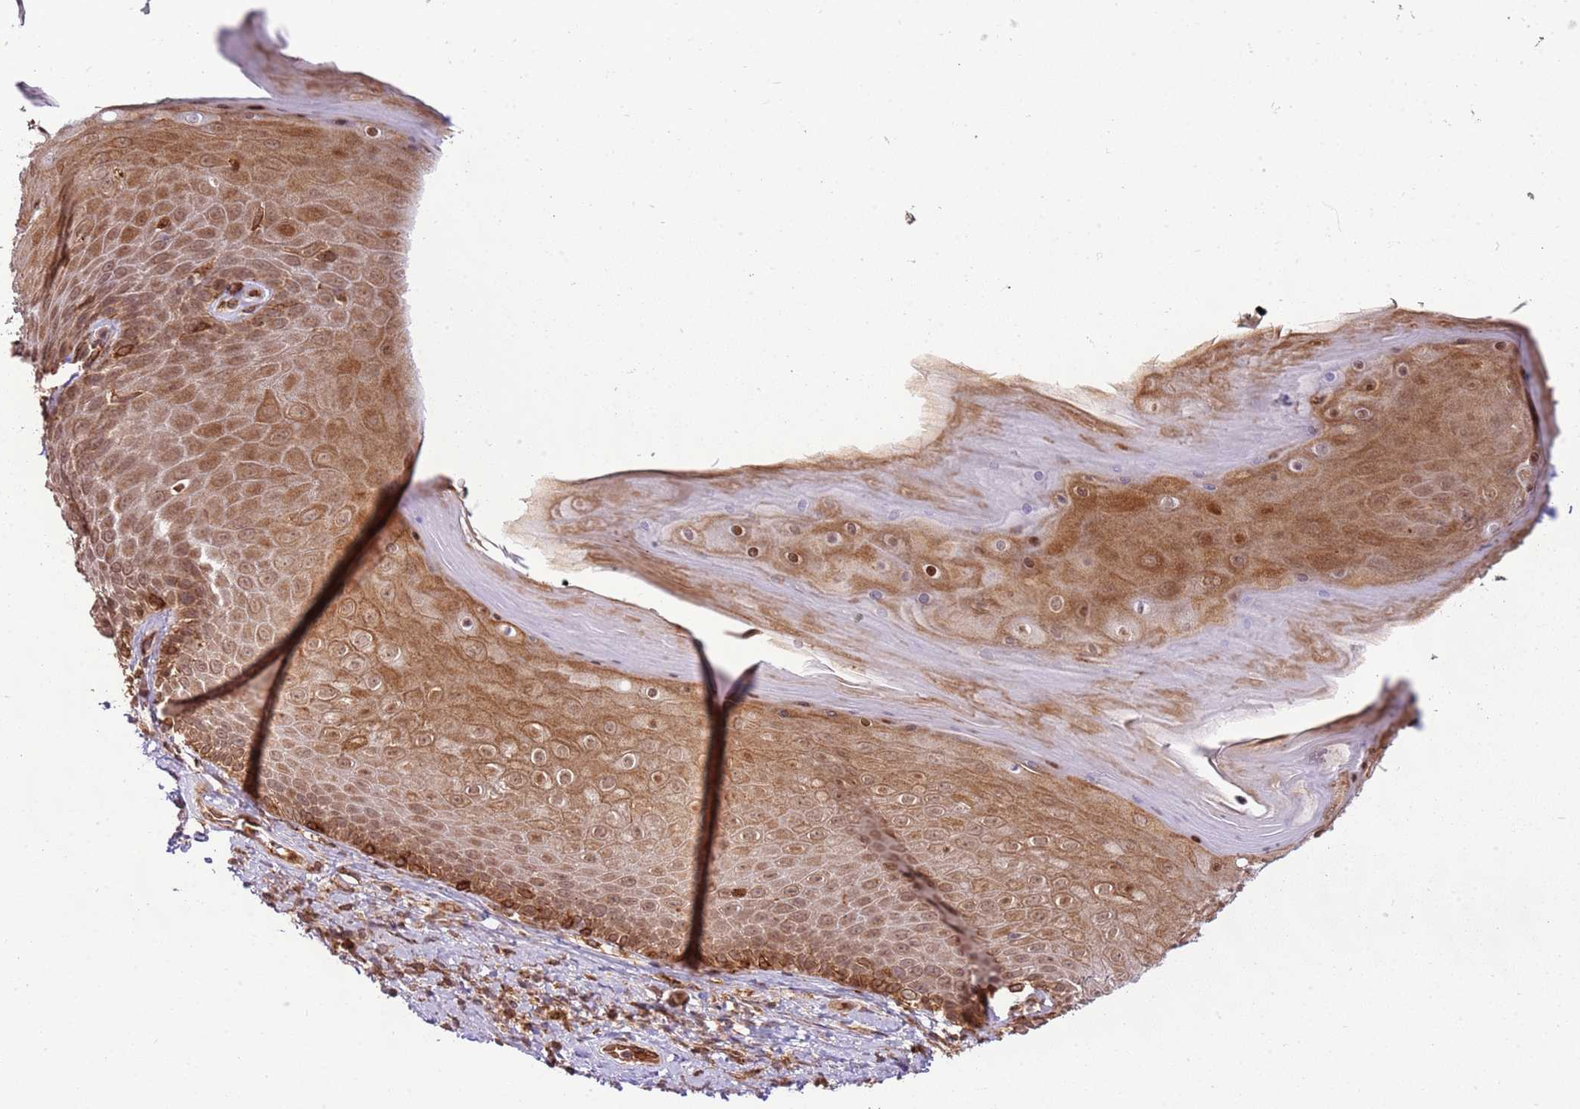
{"staining": {"intensity": "moderate", "quantity": ">75%", "location": "cytoplasmic/membranous,nuclear"}, "tissue": "skin", "cell_type": "Epidermal cells", "image_type": "normal", "snomed": [{"axis": "morphology", "description": "Normal tissue, NOS"}, {"axis": "topography", "description": "Anal"}, {"axis": "topography", "description": "Peripheral nerve tissue"}], "caption": "Brown immunohistochemical staining in benign human skin reveals moderate cytoplasmic/membranous,nuclear expression in about >75% of epidermal cells. (IHC, brightfield microscopy, high magnification).", "gene": "CEP170", "patient": {"sex": "male", "age": 53}}